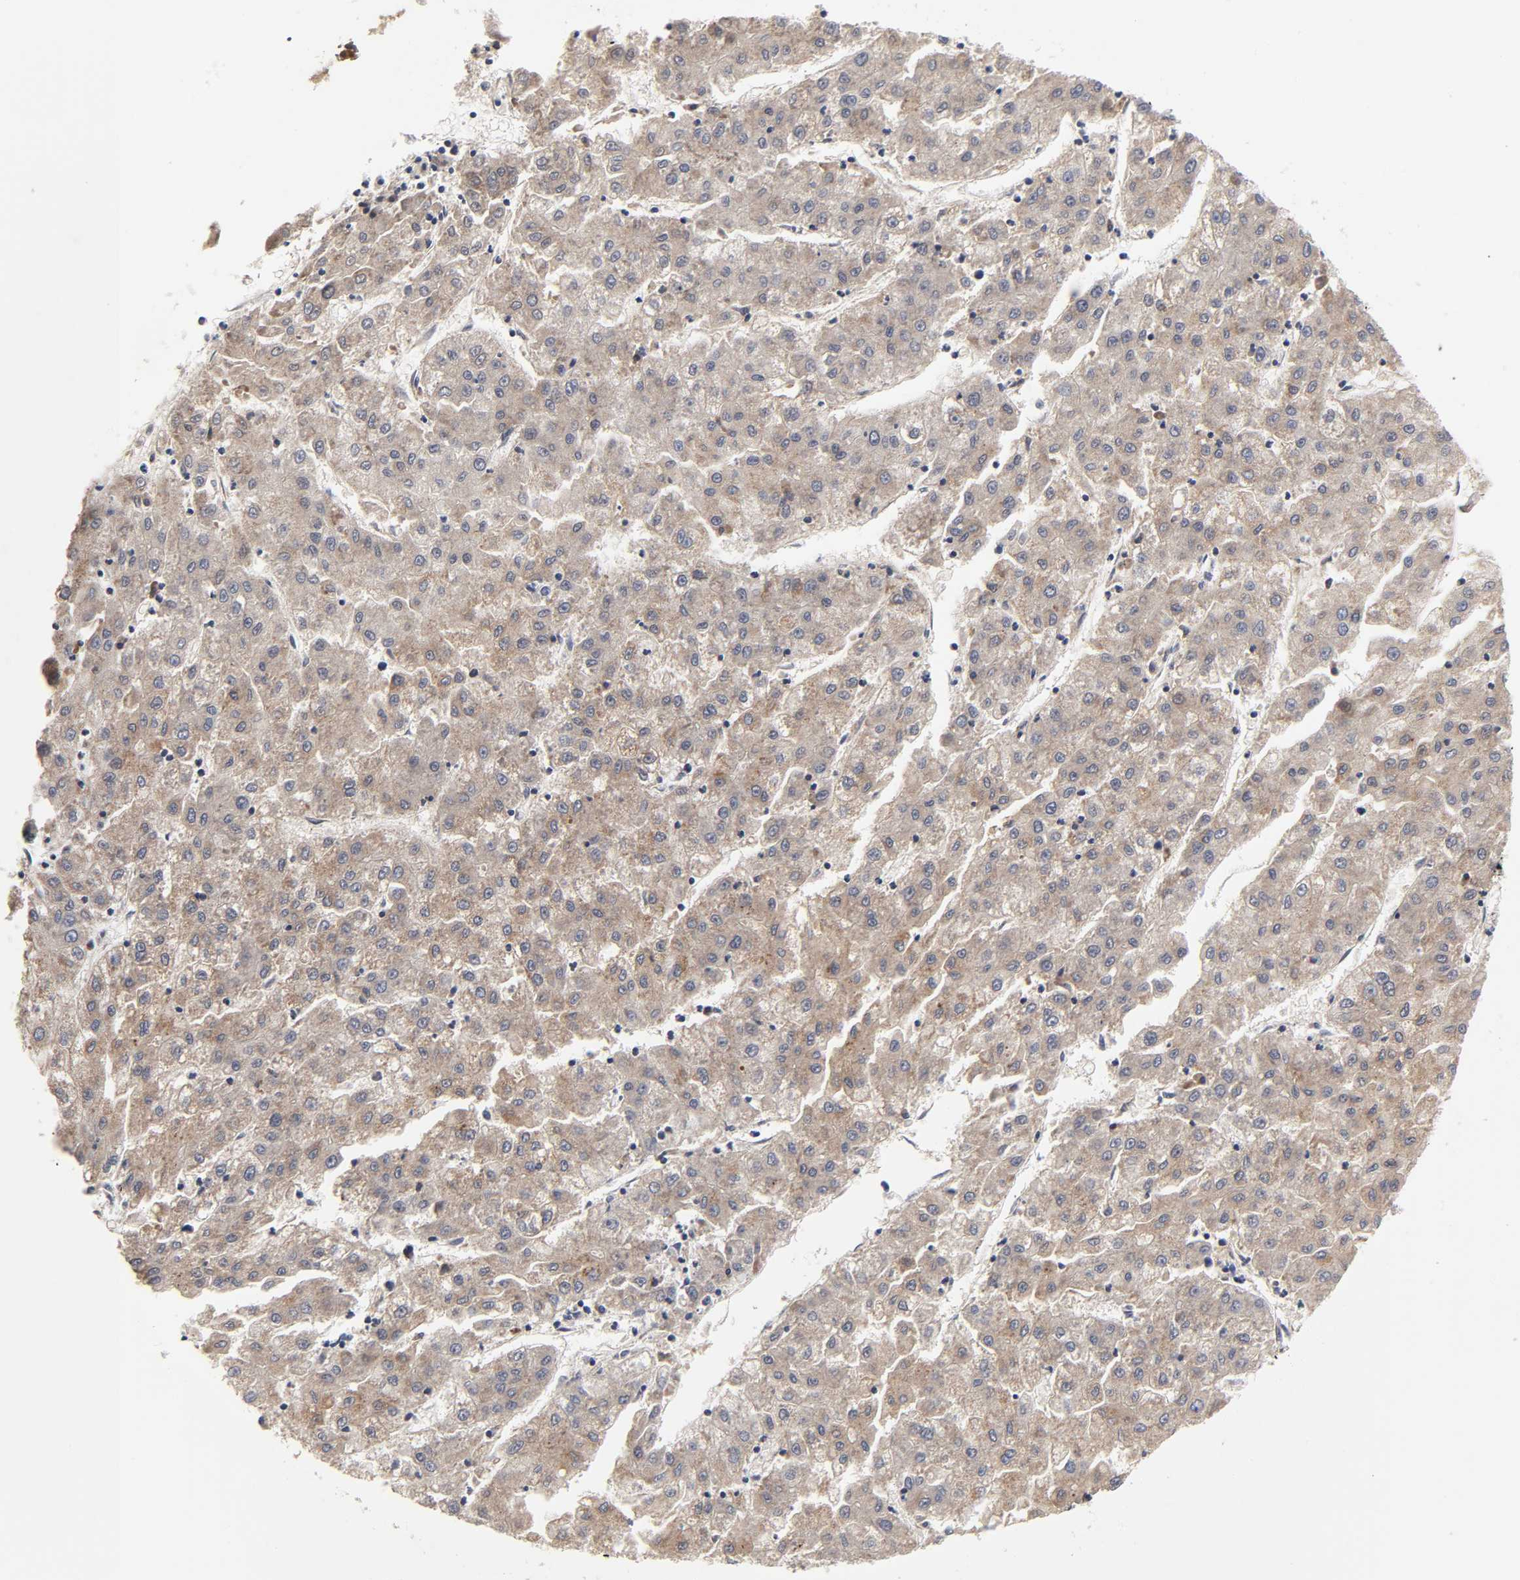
{"staining": {"intensity": "moderate", "quantity": ">75%", "location": "cytoplasmic/membranous"}, "tissue": "liver cancer", "cell_type": "Tumor cells", "image_type": "cancer", "snomed": [{"axis": "morphology", "description": "Carcinoma, Hepatocellular, NOS"}, {"axis": "topography", "description": "Liver"}], "caption": "Liver hepatocellular carcinoma was stained to show a protein in brown. There is medium levels of moderate cytoplasmic/membranous positivity in approximately >75% of tumor cells.", "gene": "AUH", "patient": {"sex": "male", "age": 72}}